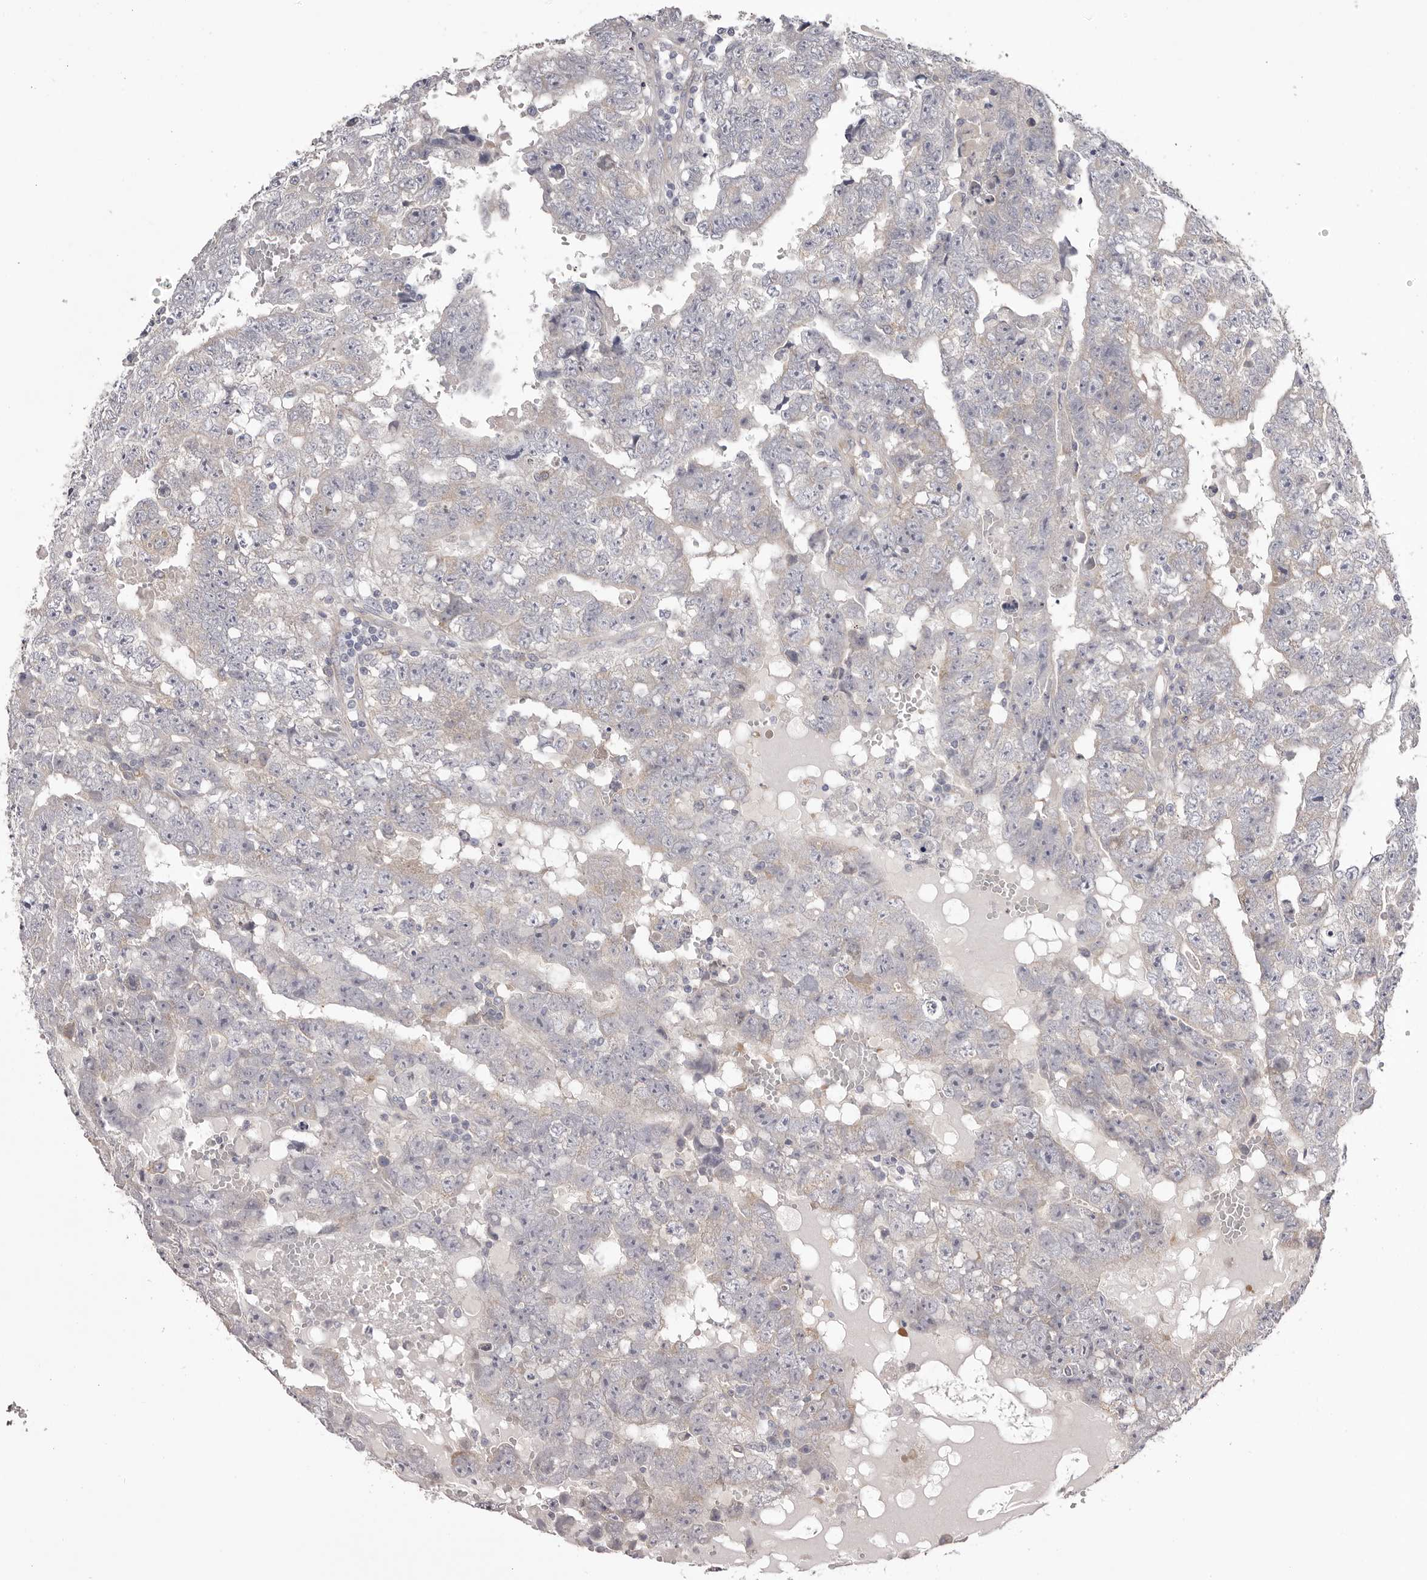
{"staining": {"intensity": "negative", "quantity": "none", "location": "none"}, "tissue": "testis cancer", "cell_type": "Tumor cells", "image_type": "cancer", "snomed": [{"axis": "morphology", "description": "Carcinoma, Embryonal, NOS"}, {"axis": "topography", "description": "Testis"}], "caption": "DAB (3,3'-diaminobenzidine) immunohistochemical staining of testis cancer exhibits no significant expression in tumor cells. (DAB immunohistochemistry (IHC) with hematoxylin counter stain).", "gene": "PNRC1", "patient": {"sex": "male", "age": 25}}